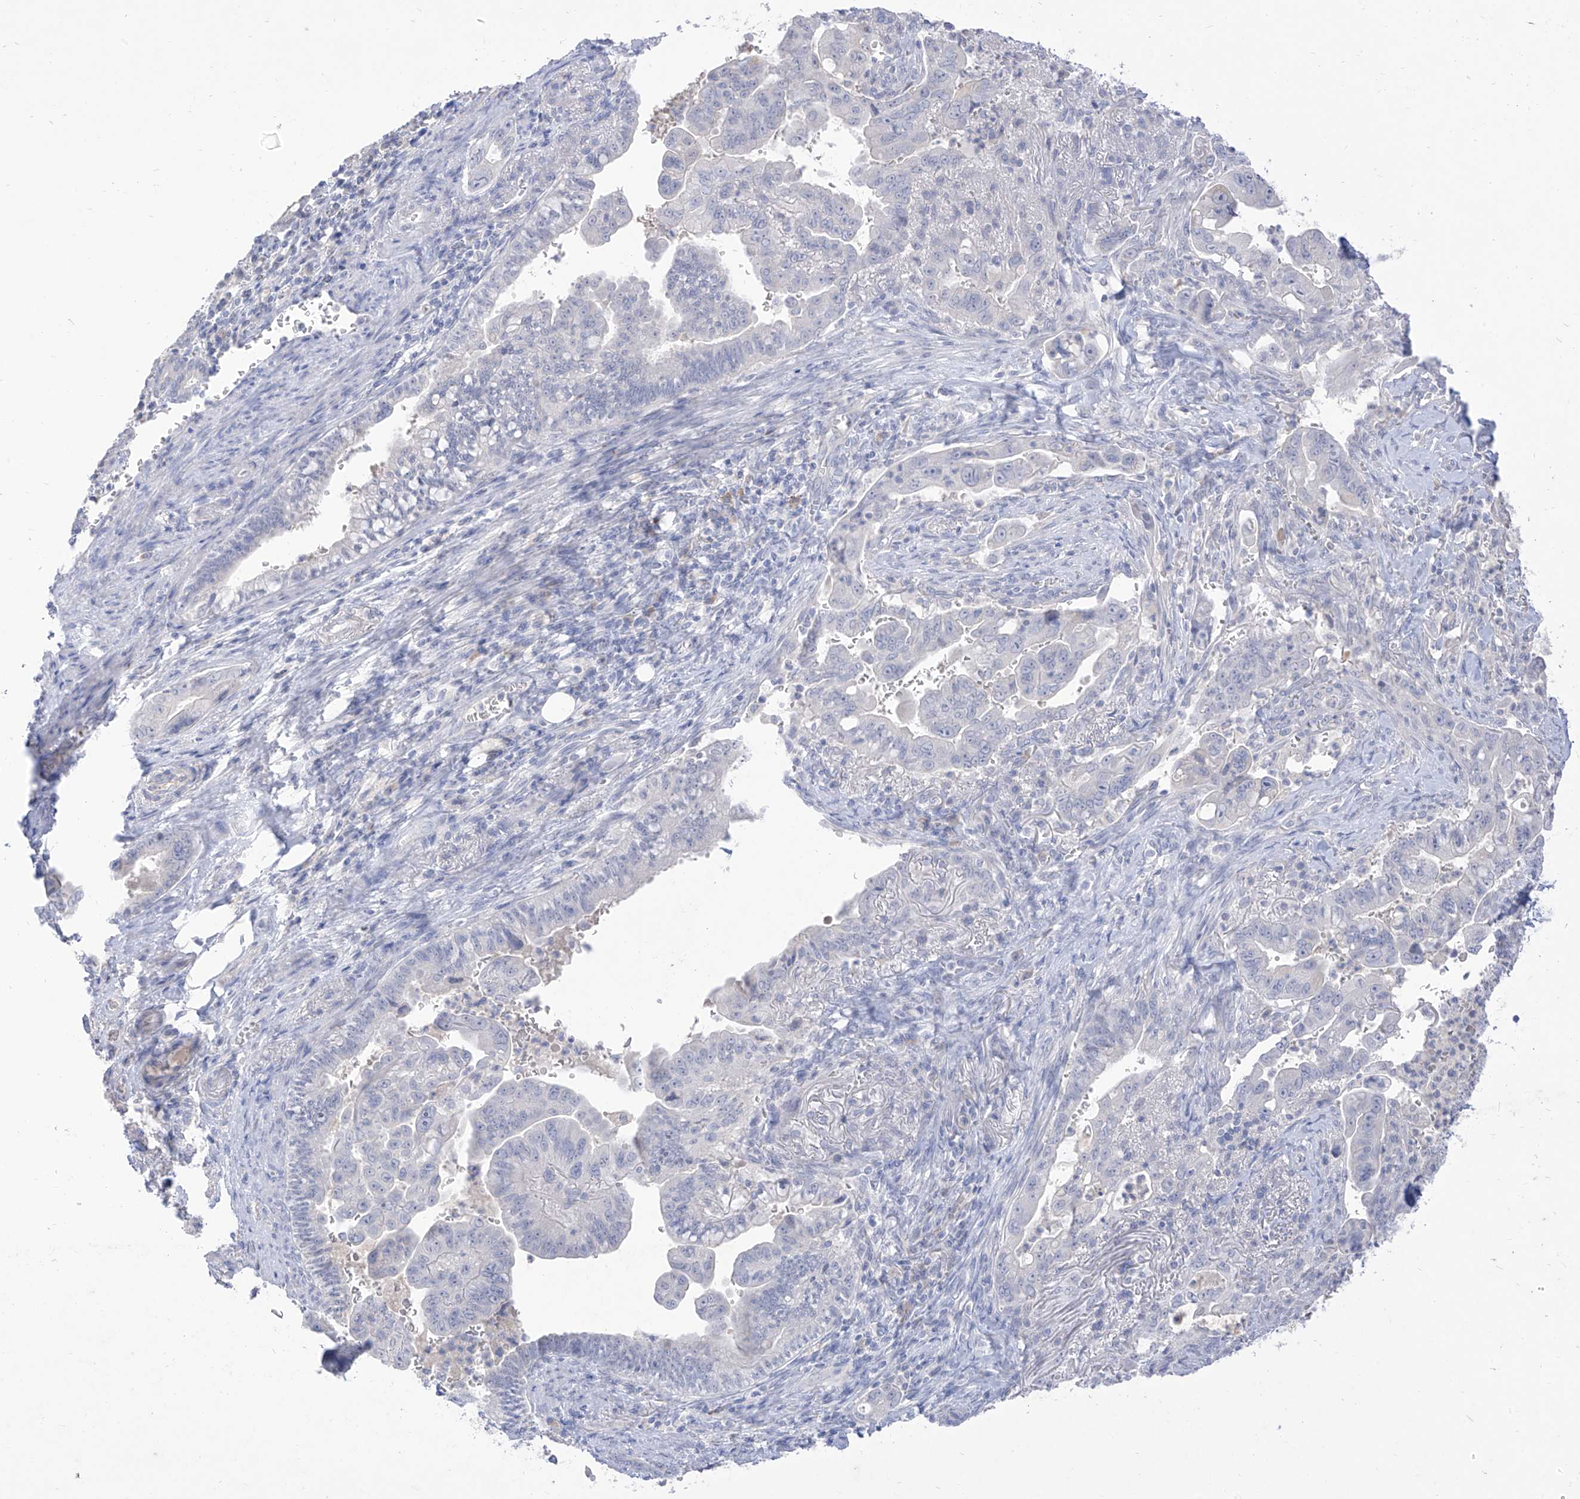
{"staining": {"intensity": "negative", "quantity": "none", "location": "none"}, "tissue": "pancreatic cancer", "cell_type": "Tumor cells", "image_type": "cancer", "snomed": [{"axis": "morphology", "description": "Adenocarcinoma, NOS"}, {"axis": "topography", "description": "Pancreas"}], "caption": "An image of pancreatic cancer (adenocarcinoma) stained for a protein displays no brown staining in tumor cells. (Stains: DAB (3,3'-diaminobenzidine) IHC with hematoxylin counter stain, Microscopy: brightfield microscopy at high magnification).", "gene": "TGM4", "patient": {"sex": "male", "age": 70}}